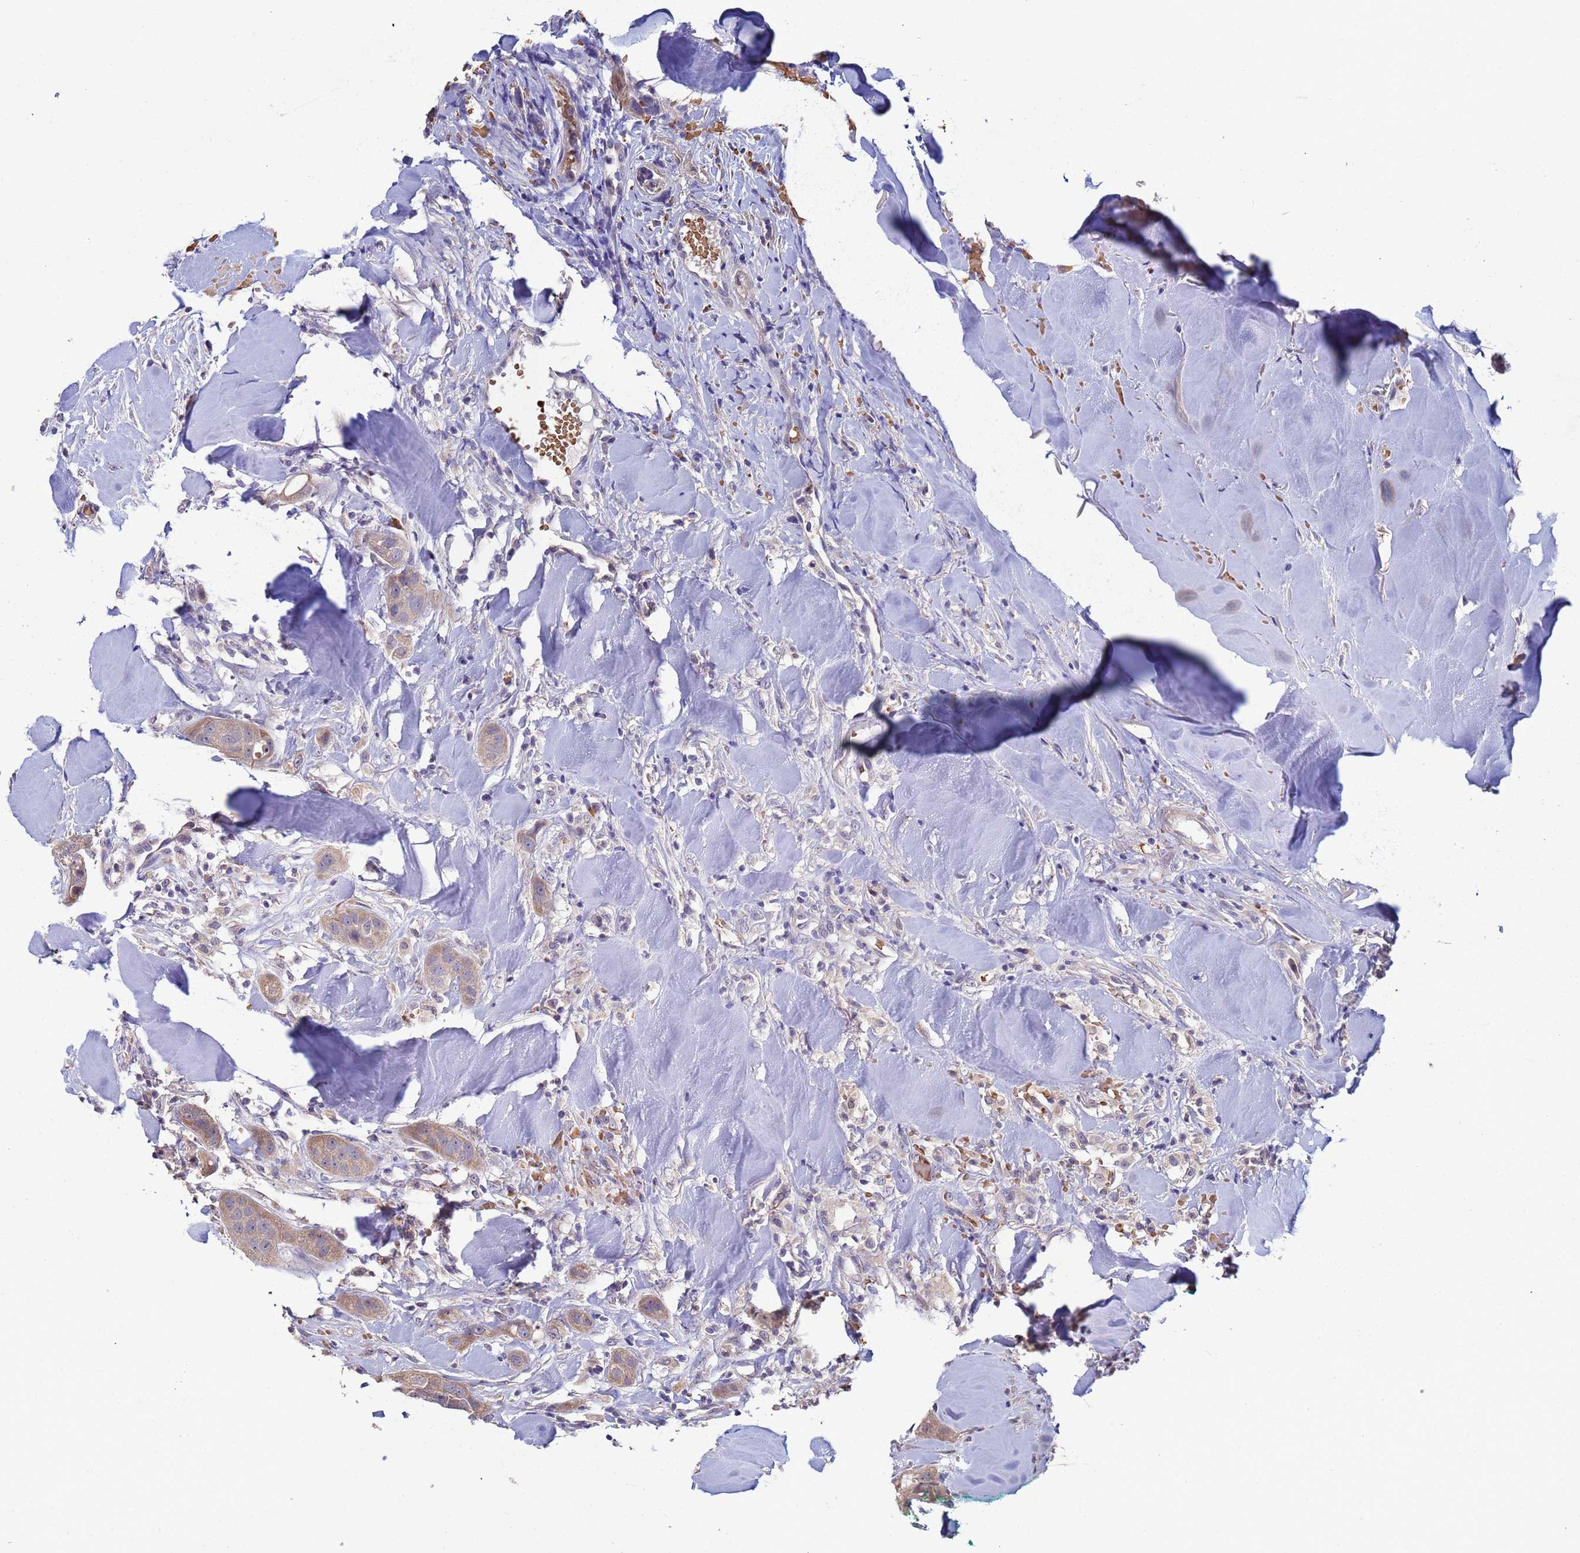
{"staining": {"intensity": "weak", "quantity": "<25%", "location": "cytoplasmic/membranous"}, "tissue": "head and neck cancer", "cell_type": "Tumor cells", "image_type": "cancer", "snomed": [{"axis": "morphology", "description": "Normal tissue, NOS"}, {"axis": "morphology", "description": "Squamous cell carcinoma, NOS"}, {"axis": "topography", "description": "Skeletal muscle"}, {"axis": "topography", "description": "Head-Neck"}], "caption": "Human head and neck cancer (squamous cell carcinoma) stained for a protein using immunohistochemistry shows no expression in tumor cells.", "gene": "CLHC1", "patient": {"sex": "male", "age": 51}}